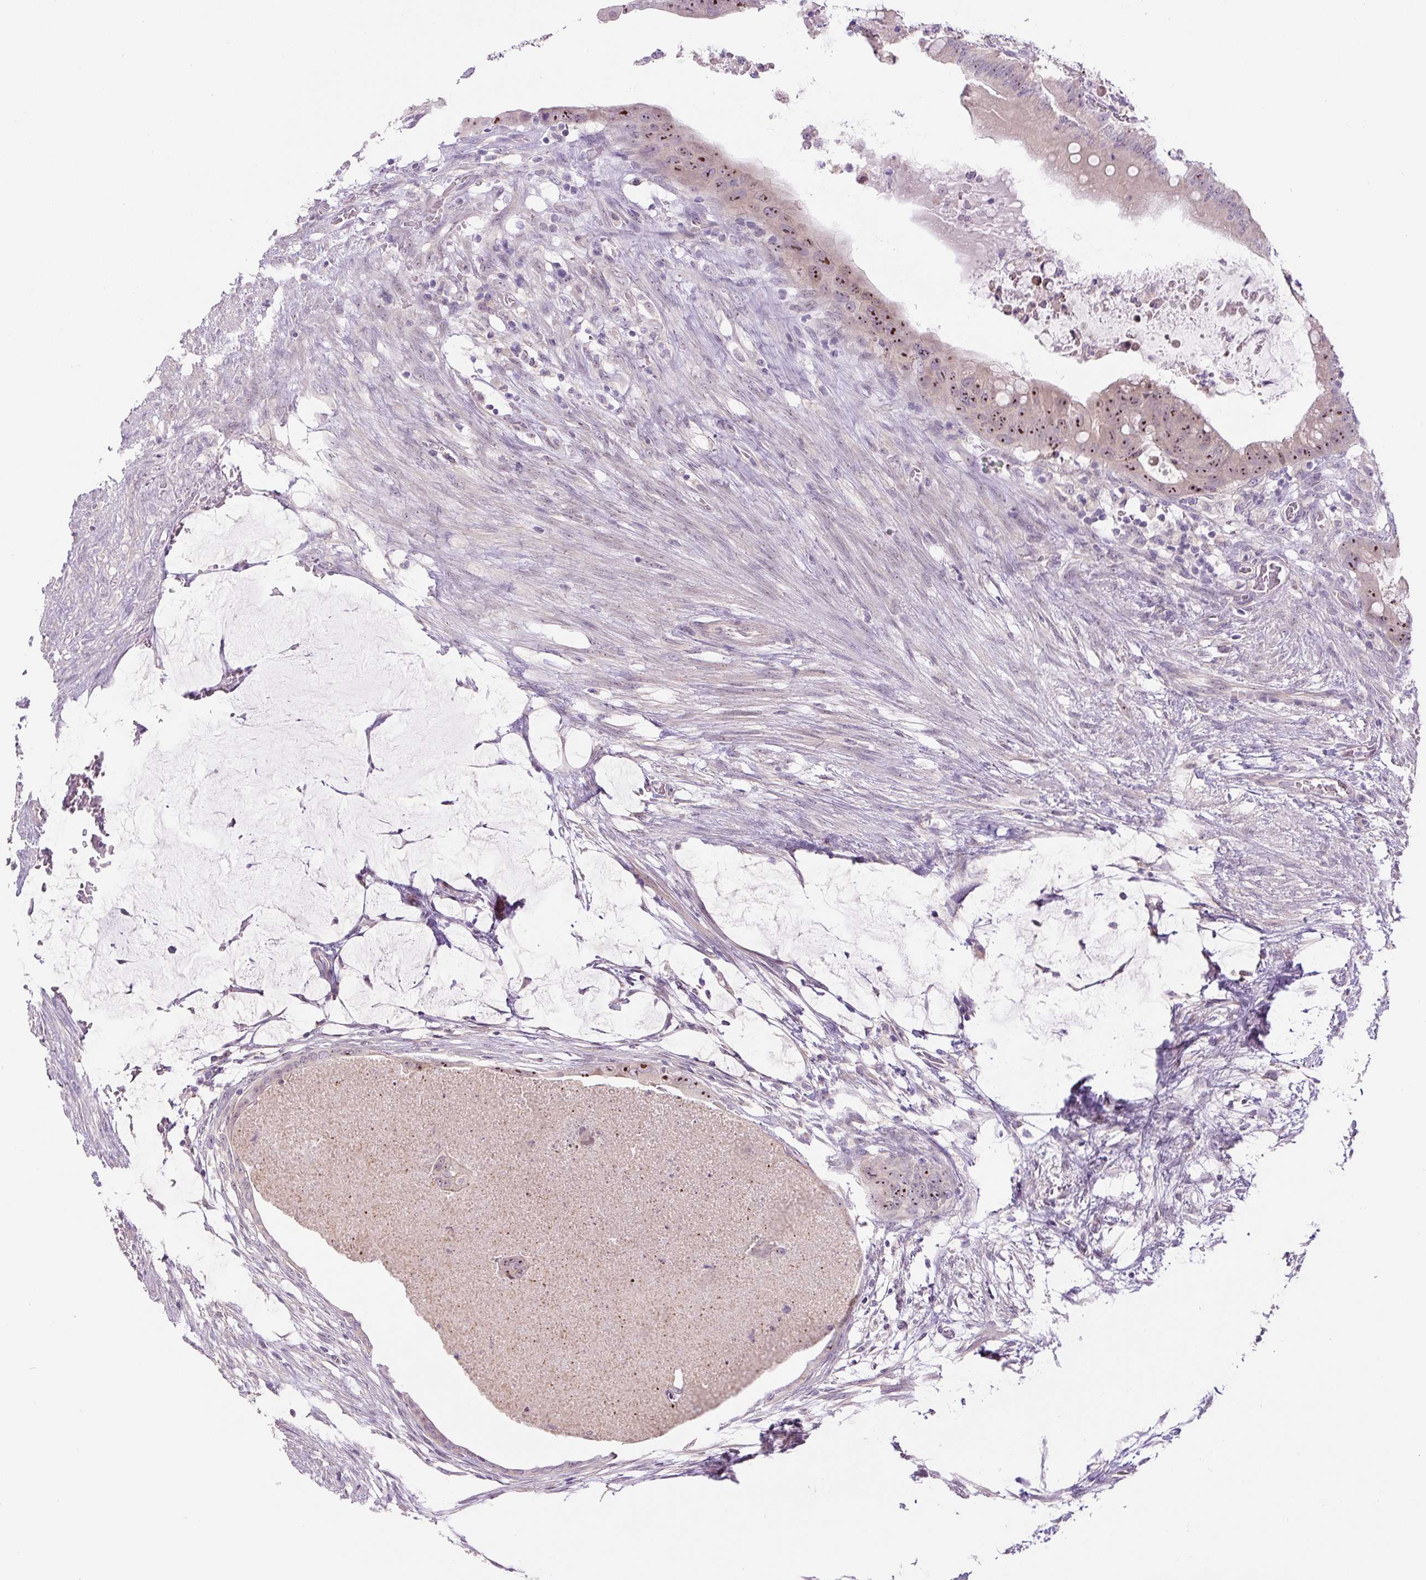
{"staining": {"intensity": "moderate", "quantity": ">75%", "location": "nuclear"}, "tissue": "colorectal cancer", "cell_type": "Tumor cells", "image_type": "cancer", "snomed": [{"axis": "morphology", "description": "Adenocarcinoma, NOS"}, {"axis": "topography", "description": "Rectum"}], "caption": "The image shows a brown stain indicating the presence of a protein in the nuclear of tumor cells in adenocarcinoma (colorectal). (DAB (3,3'-diaminobenzidine) IHC, brown staining for protein, blue staining for nuclei).", "gene": "TMEM151B", "patient": {"sex": "male", "age": 78}}